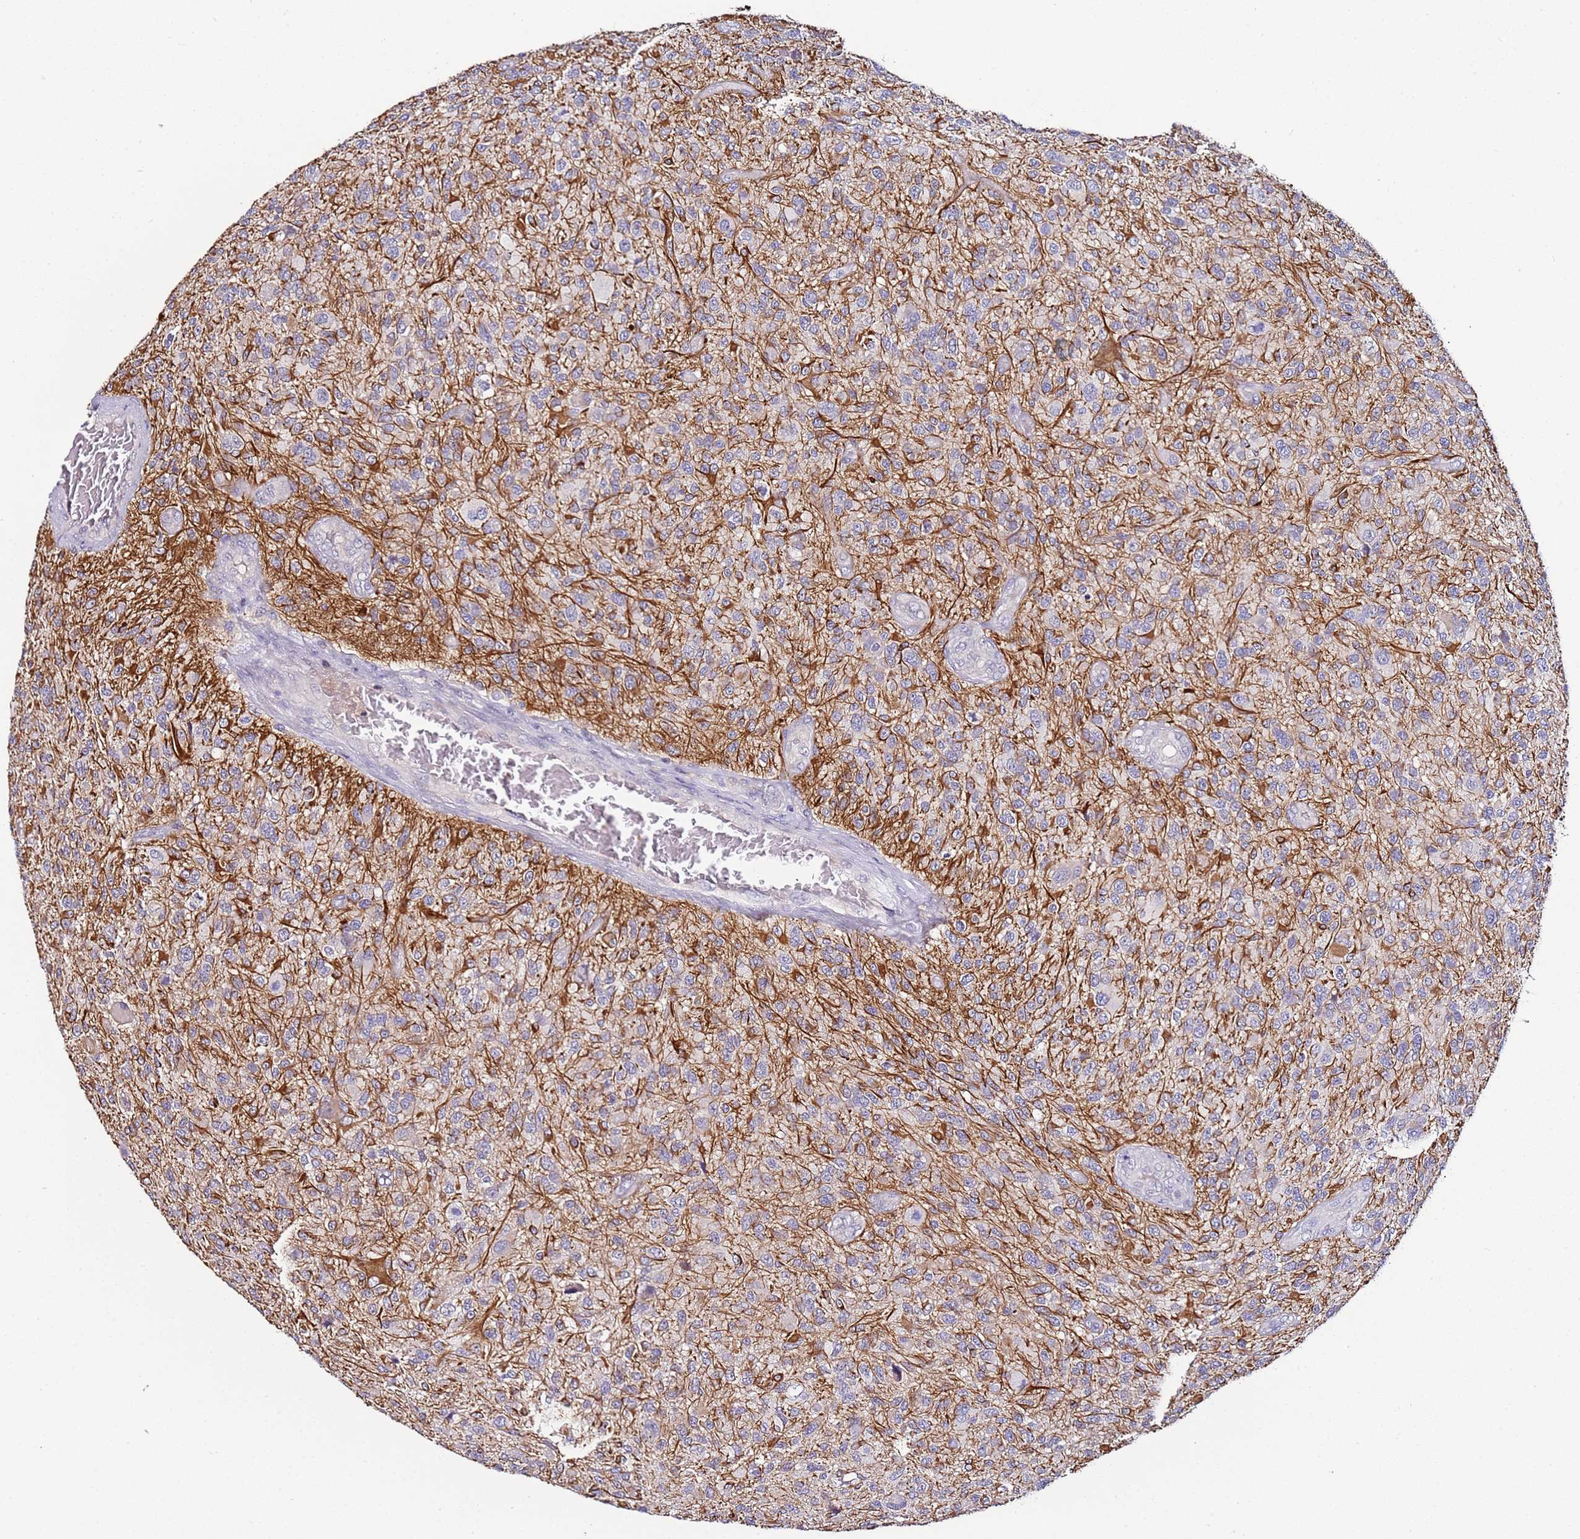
{"staining": {"intensity": "negative", "quantity": "none", "location": "none"}, "tissue": "glioma", "cell_type": "Tumor cells", "image_type": "cancer", "snomed": [{"axis": "morphology", "description": "Glioma, malignant, High grade"}, {"axis": "topography", "description": "Brain"}], "caption": "Tumor cells are negative for protein expression in human glioma. (Brightfield microscopy of DAB (3,3'-diaminobenzidine) immunohistochemistry at high magnification).", "gene": "SRRM5", "patient": {"sex": "male", "age": 47}}